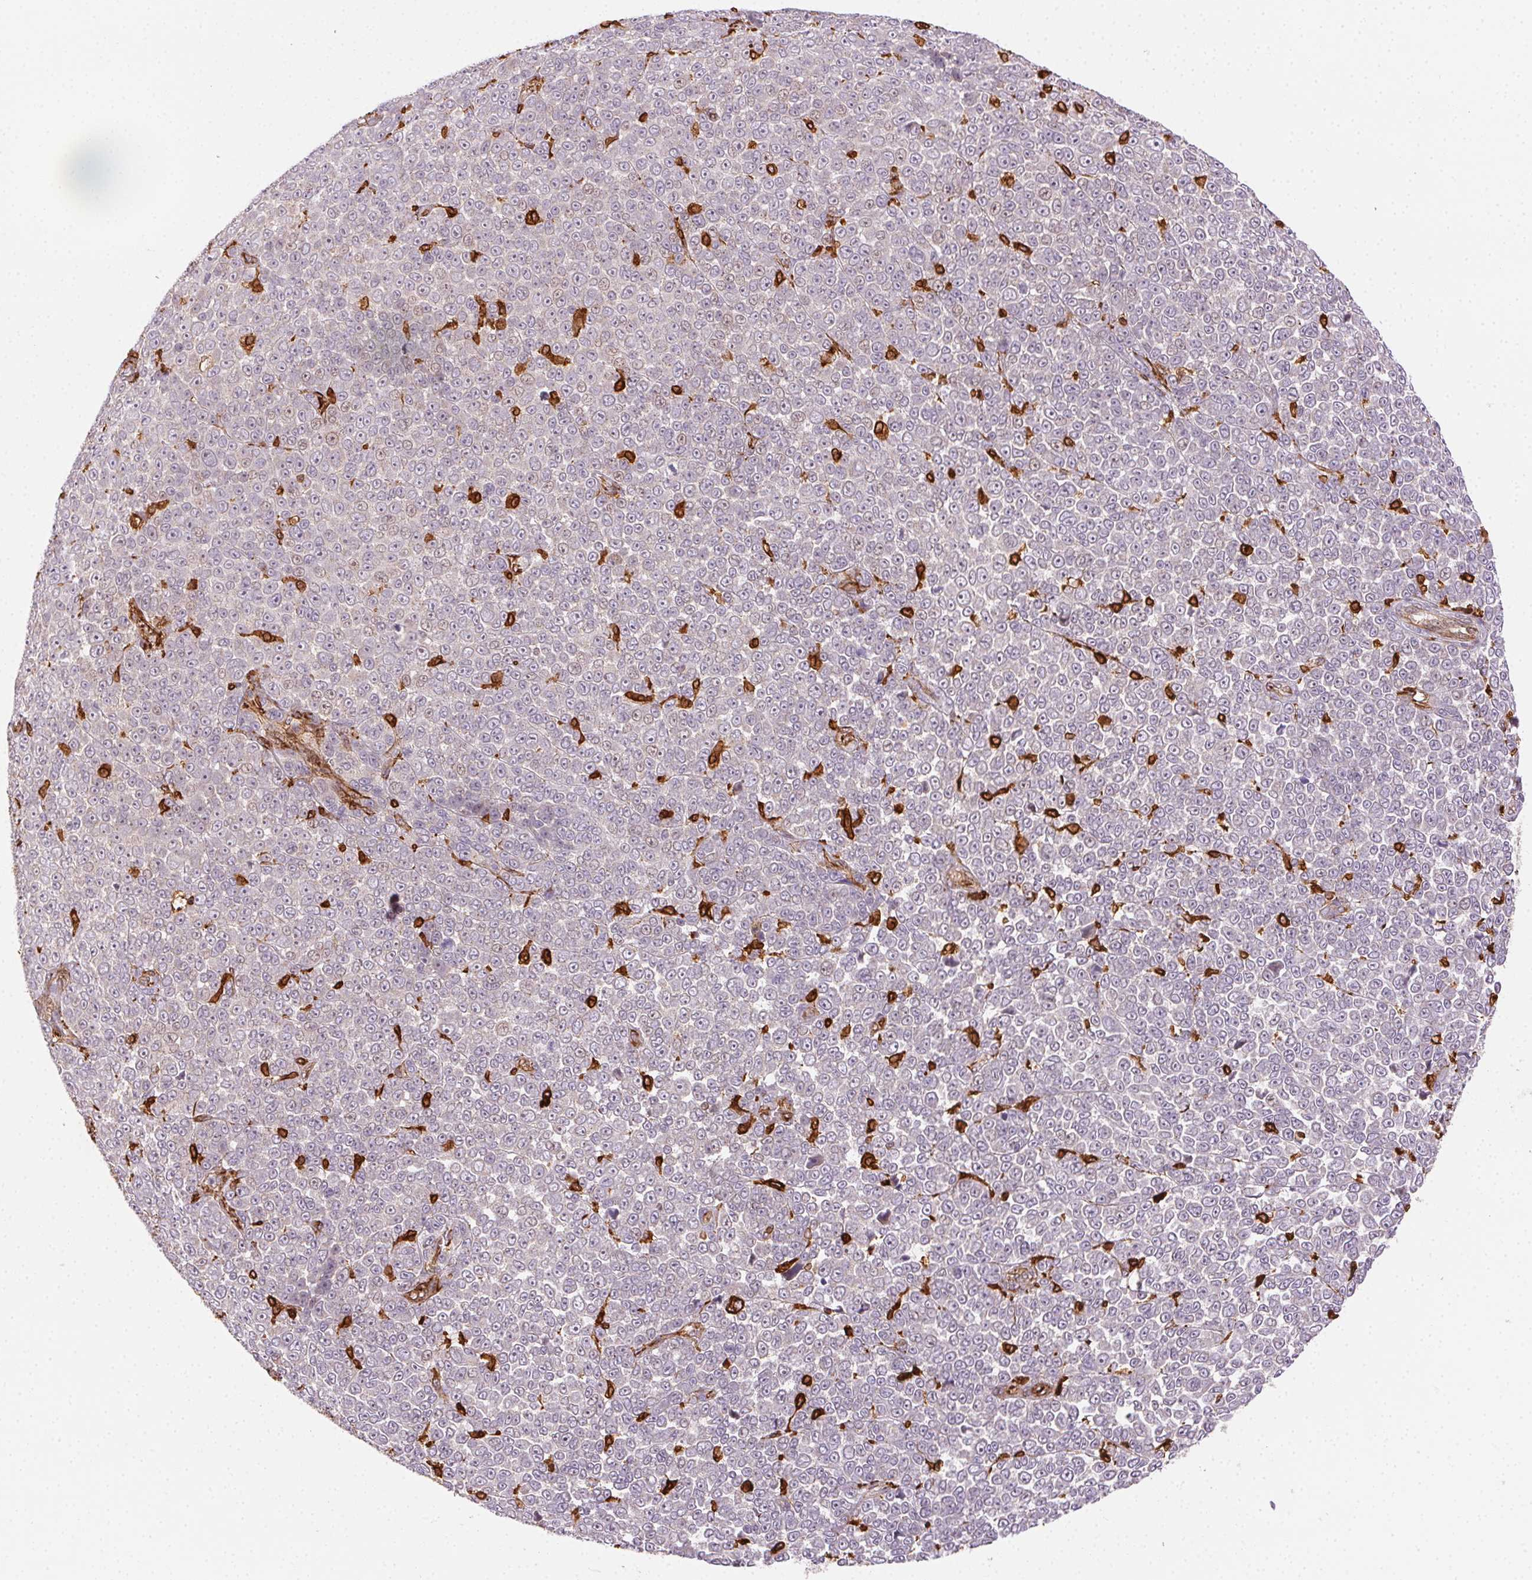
{"staining": {"intensity": "negative", "quantity": "none", "location": "none"}, "tissue": "melanoma", "cell_type": "Tumor cells", "image_type": "cancer", "snomed": [{"axis": "morphology", "description": "Malignant melanoma, NOS"}, {"axis": "topography", "description": "Skin"}], "caption": "An image of human malignant melanoma is negative for staining in tumor cells.", "gene": "RNASET2", "patient": {"sex": "female", "age": 95}}